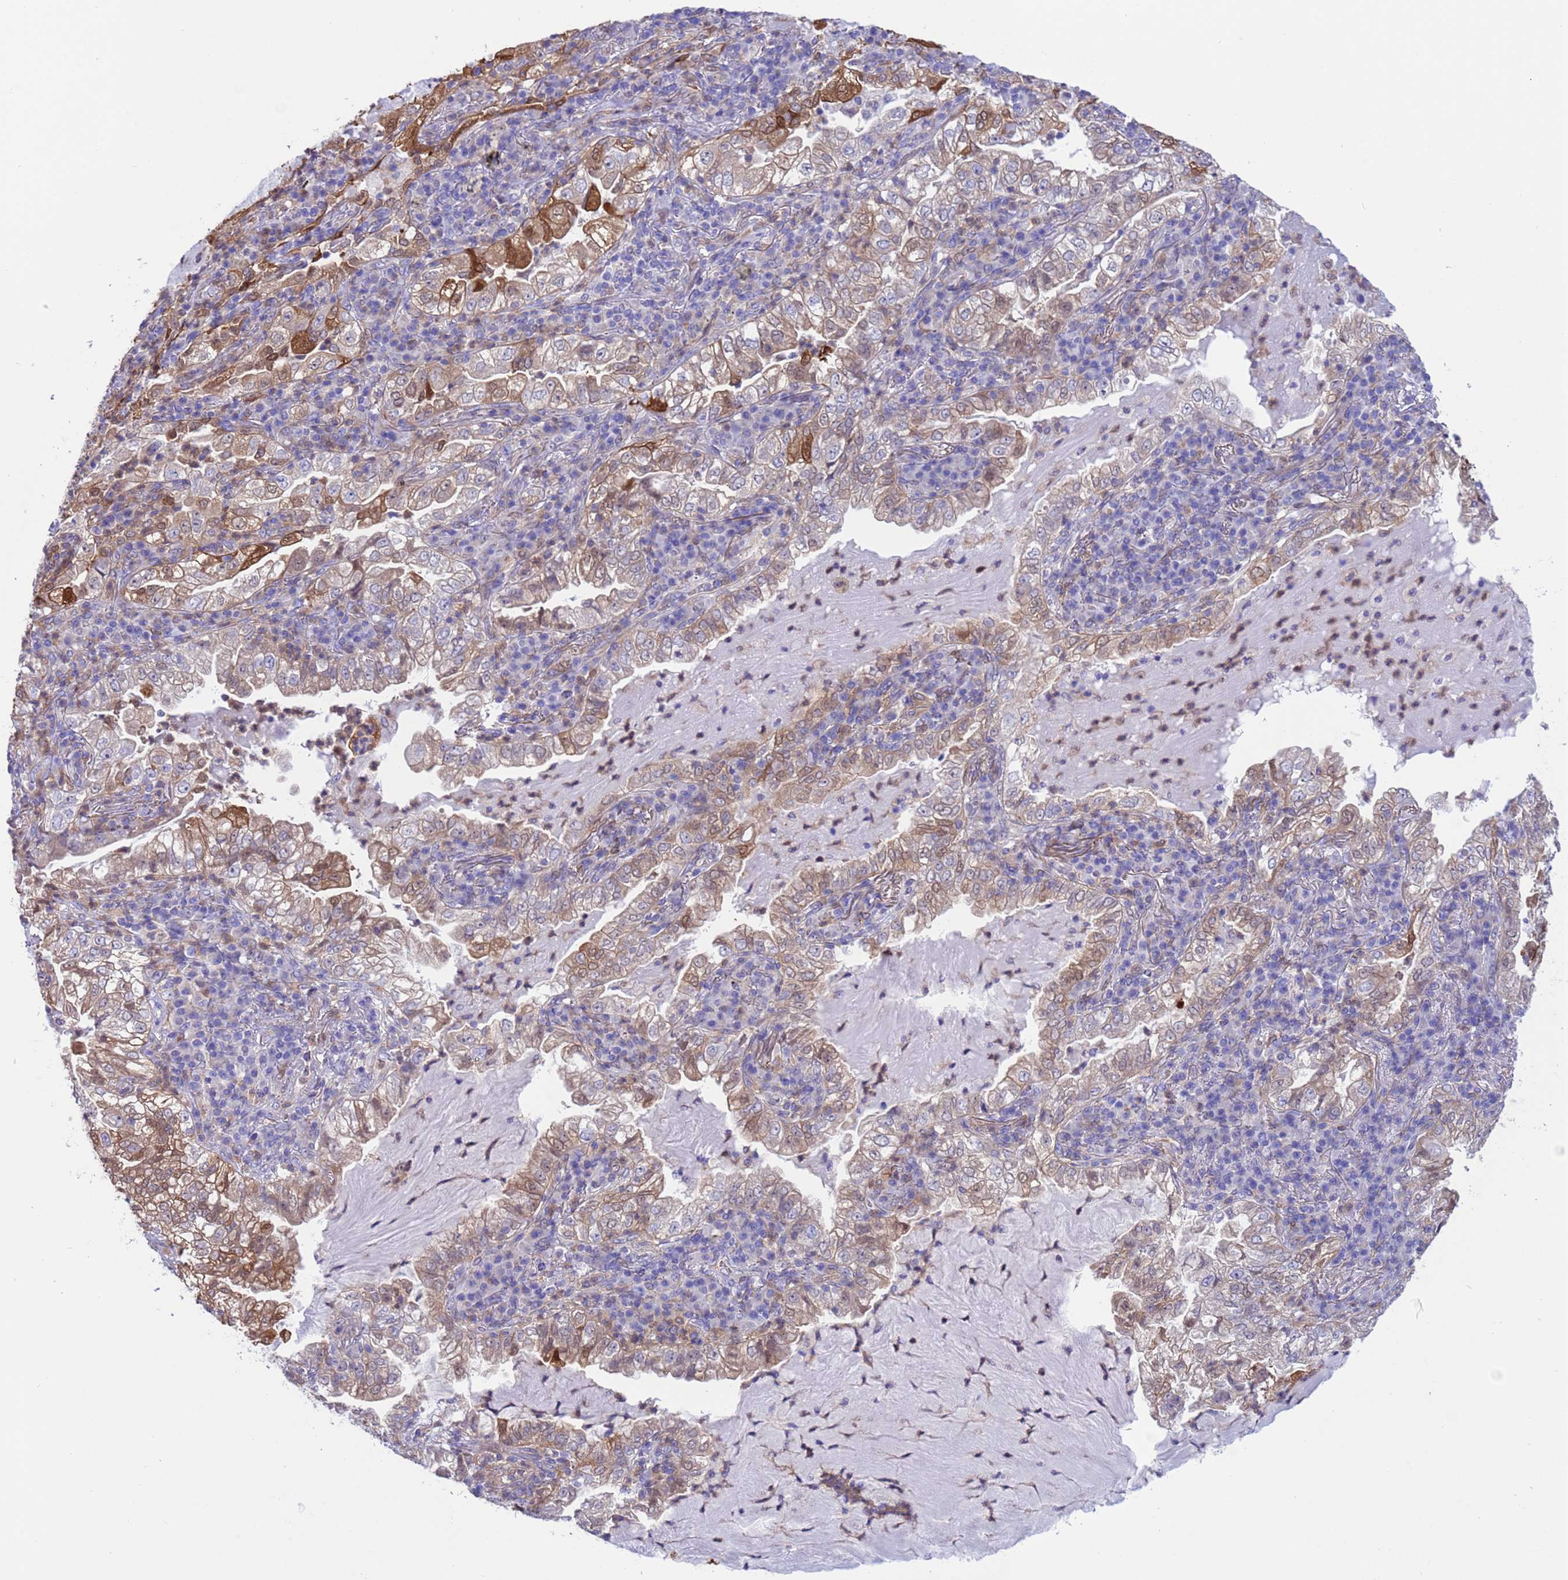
{"staining": {"intensity": "moderate", "quantity": "<25%", "location": "cytoplasmic/membranous"}, "tissue": "lung cancer", "cell_type": "Tumor cells", "image_type": "cancer", "snomed": [{"axis": "morphology", "description": "Adenocarcinoma, NOS"}, {"axis": "topography", "description": "Lung"}], "caption": "DAB (3,3'-diaminobenzidine) immunohistochemical staining of adenocarcinoma (lung) shows moderate cytoplasmic/membranous protein positivity in about <25% of tumor cells. The staining was performed using DAB, with brown indicating positive protein expression. Nuclei are stained blue with hematoxylin.", "gene": "C6orf47", "patient": {"sex": "female", "age": 73}}